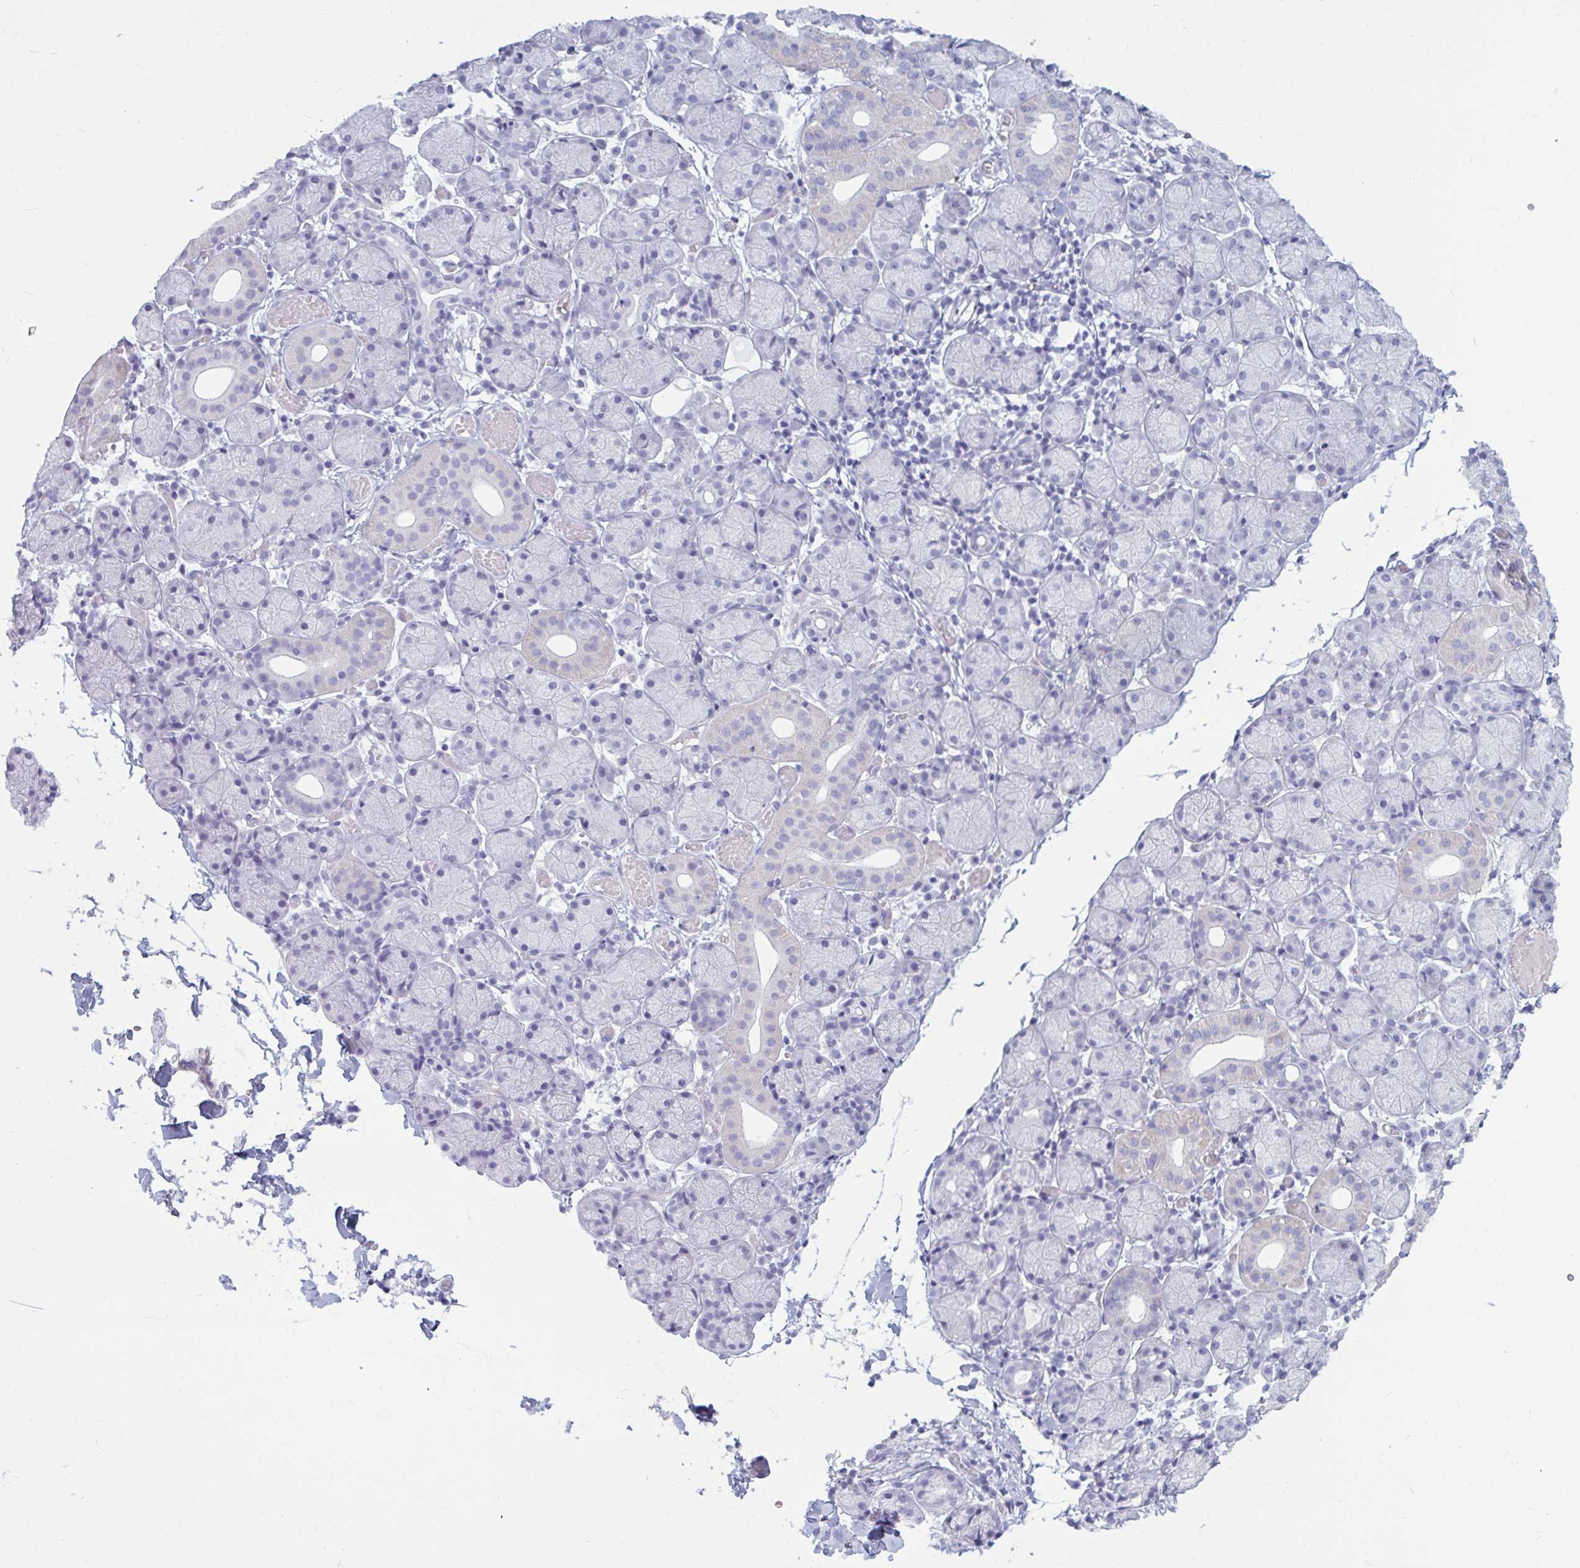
{"staining": {"intensity": "negative", "quantity": "none", "location": "none"}, "tissue": "salivary gland", "cell_type": "Glandular cells", "image_type": "normal", "snomed": [{"axis": "morphology", "description": "Normal tissue, NOS"}, {"axis": "topography", "description": "Salivary gland"}], "caption": "This is a histopathology image of immunohistochemistry staining of benign salivary gland, which shows no staining in glandular cells. (DAB (3,3'-diaminobenzidine) immunohistochemistry (IHC) with hematoxylin counter stain).", "gene": "BBS10", "patient": {"sex": "female", "age": 24}}